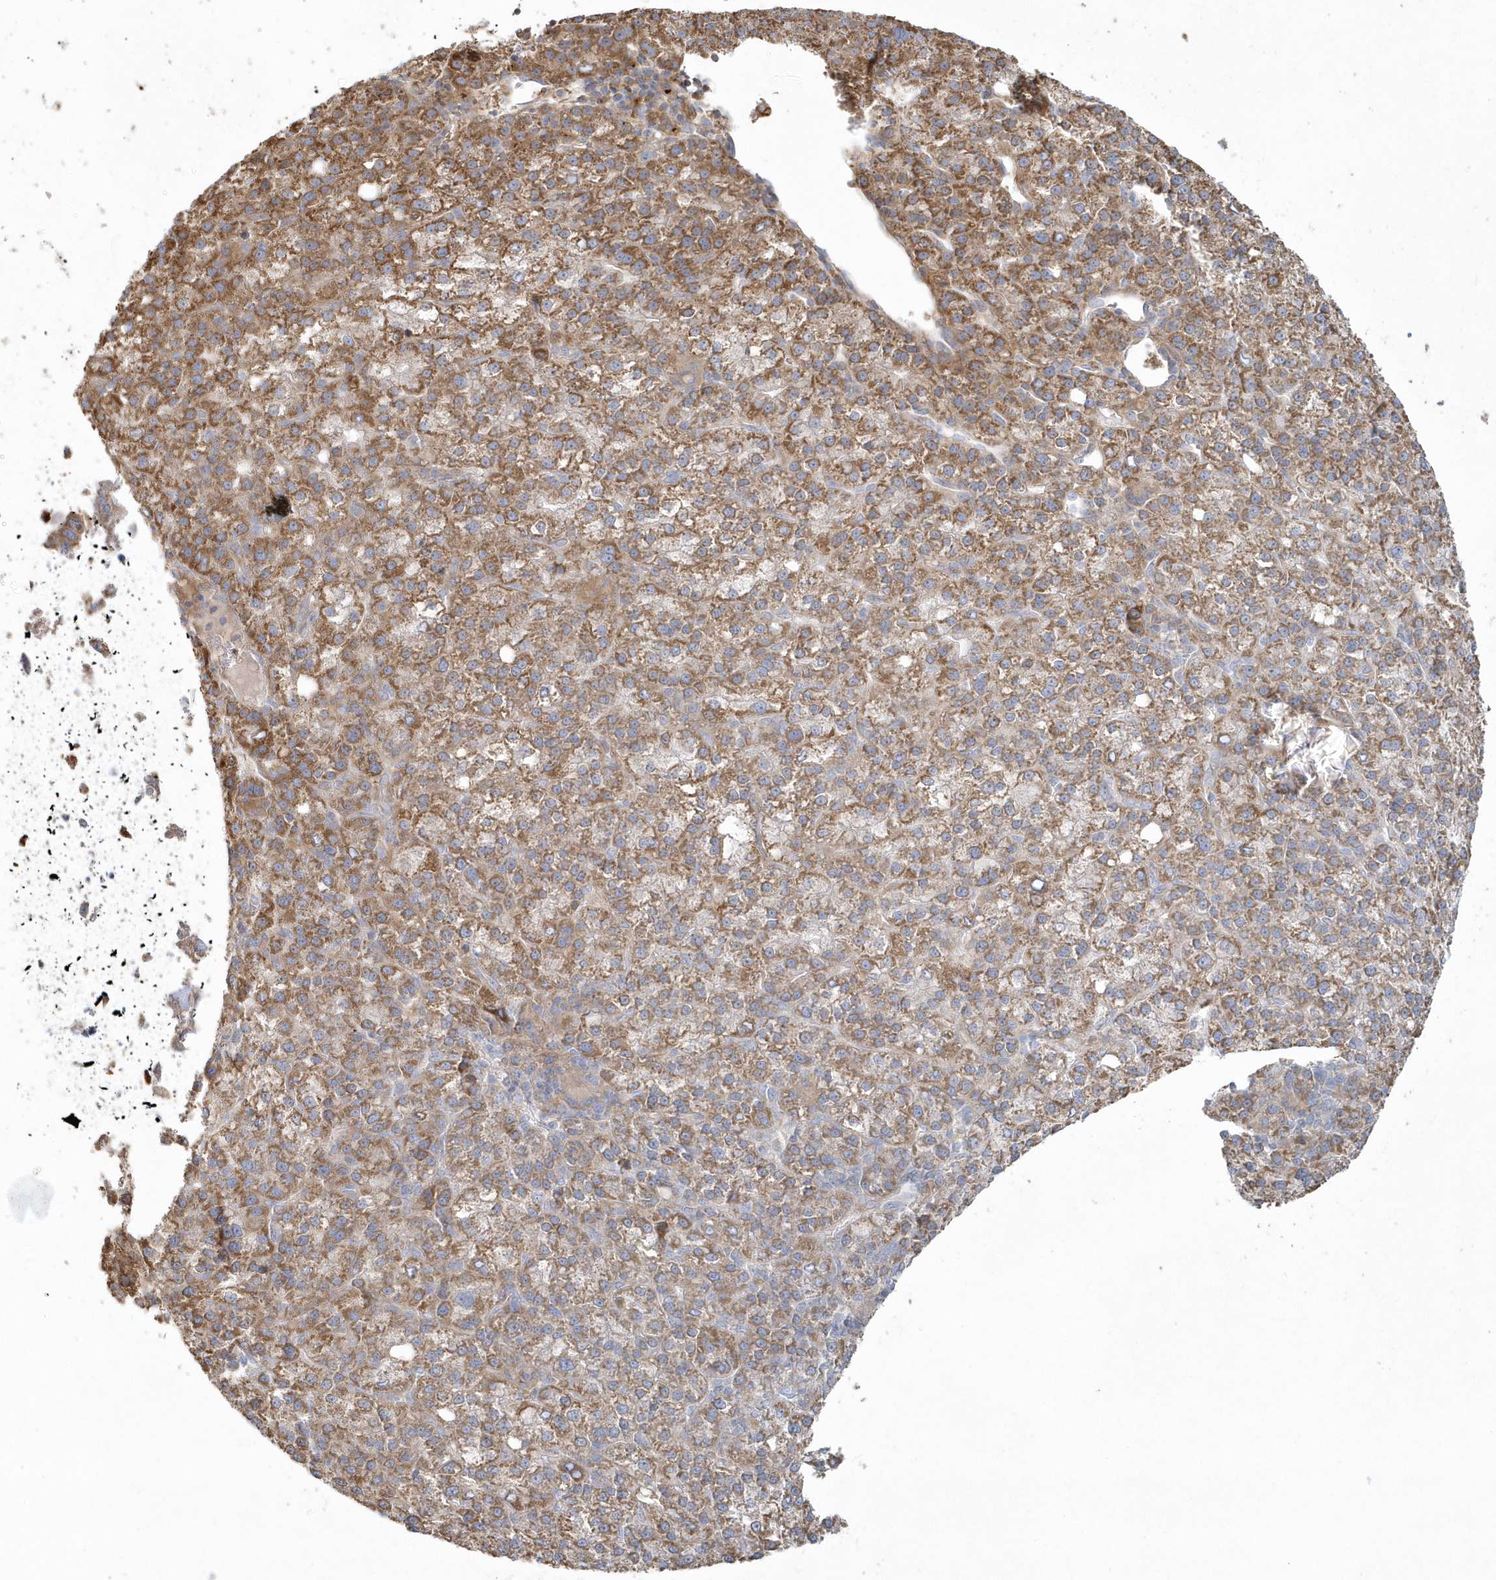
{"staining": {"intensity": "moderate", "quantity": ">75%", "location": "cytoplasmic/membranous"}, "tissue": "liver cancer", "cell_type": "Tumor cells", "image_type": "cancer", "snomed": [{"axis": "morphology", "description": "Carcinoma, Hepatocellular, NOS"}, {"axis": "topography", "description": "Liver"}], "caption": "Approximately >75% of tumor cells in human hepatocellular carcinoma (liver) reveal moderate cytoplasmic/membranous protein staining as visualized by brown immunohistochemical staining.", "gene": "BLTP3A", "patient": {"sex": "female", "age": 58}}